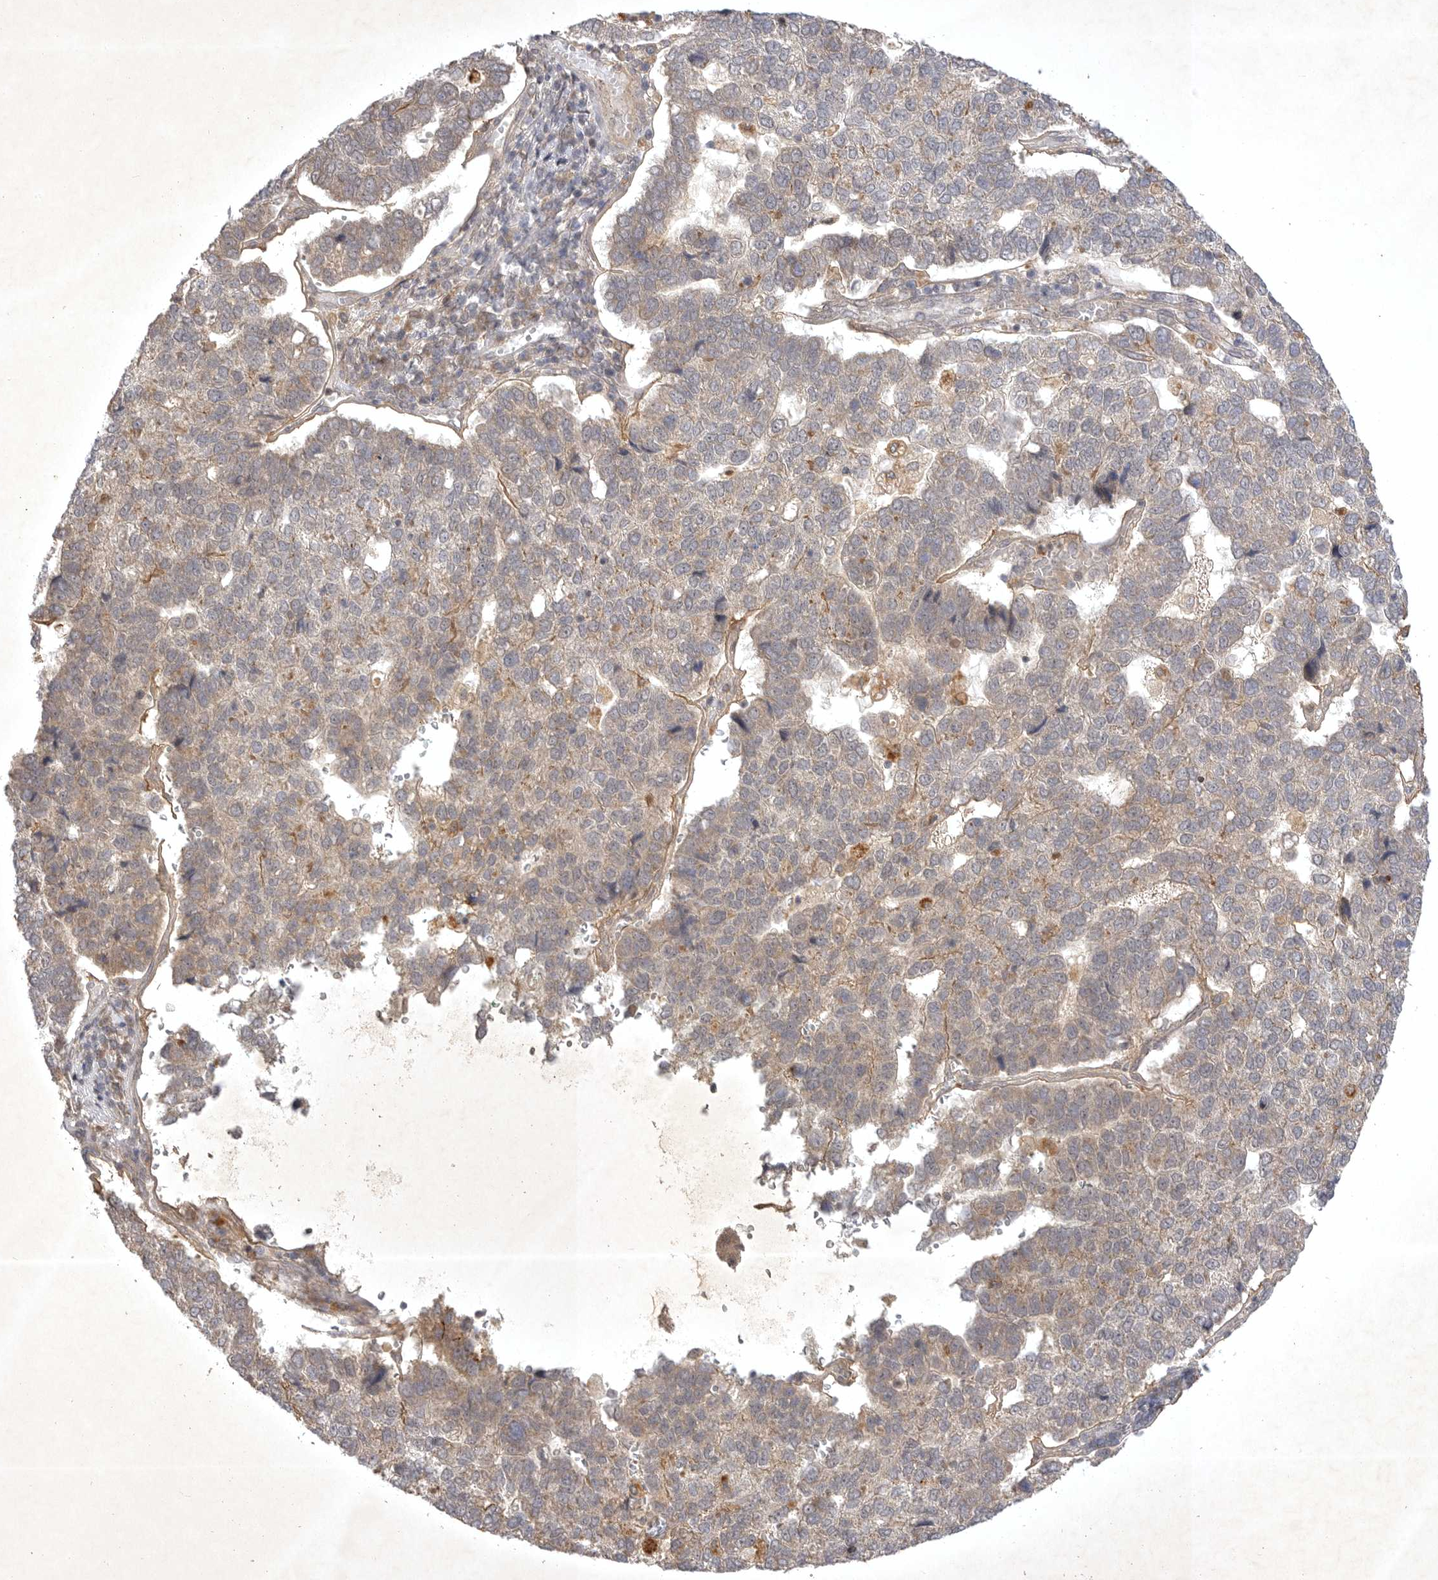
{"staining": {"intensity": "weak", "quantity": "<25%", "location": "cytoplasmic/membranous"}, "tissue": "pancreatic cancer", "cell_type": "Tumor cells", "image_type": "cancer", "snomed": [{"axis": "morphology", "description": "Adenocarcinoma, NOS"}, {"axis": "topography", "description": "Pancreas"}], "caption": "Immunohistochemistry (IHC) micrograph of neoplastic tissue: human pancreatic cancer stained with DAB shows no significant protein positivity in tumor cells.", "gene": "PTPDC1", "patient": {"sex": "female", "age": 61}}